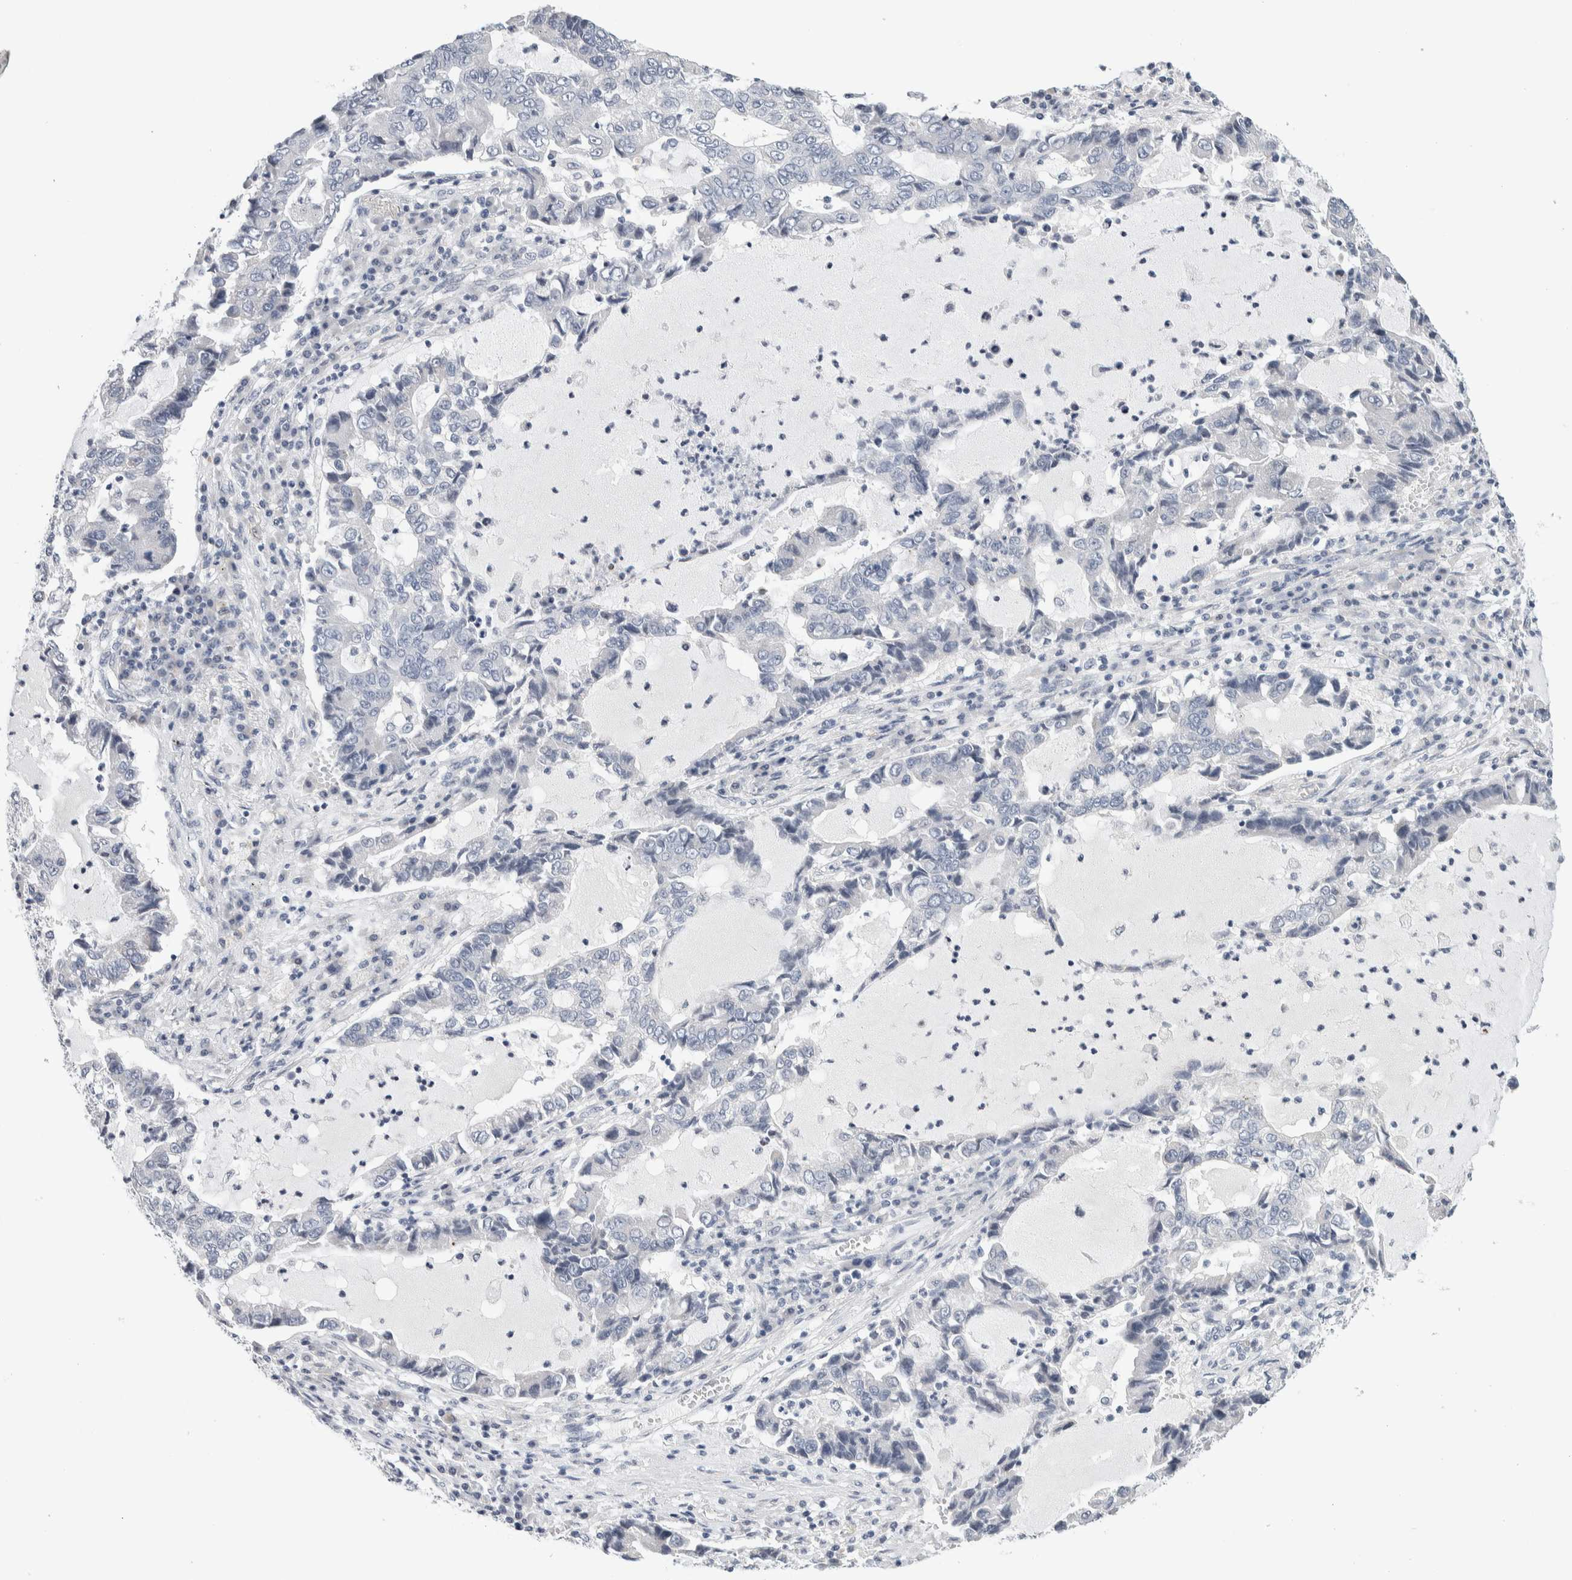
{"staining": {"intensity": "negative", "quantity": "none", "location": "none"}, "tissue": "lung cancer", "cell_type": "Tumor cells", "image_type": "cancer", "snomed": [{"axis": "morphology", "description": "Adenocarcinoma, NOS"}, {"axis": "topography", "description": "Lung"}], "caption": "Immunohistochemistry (IHC) image of human lung adenocarcinoma stained for a protein (brown), which exhibits no staining in tumor cells.", "gene": "SCN2A", "patient": {"sex": "female", "age": 51}}